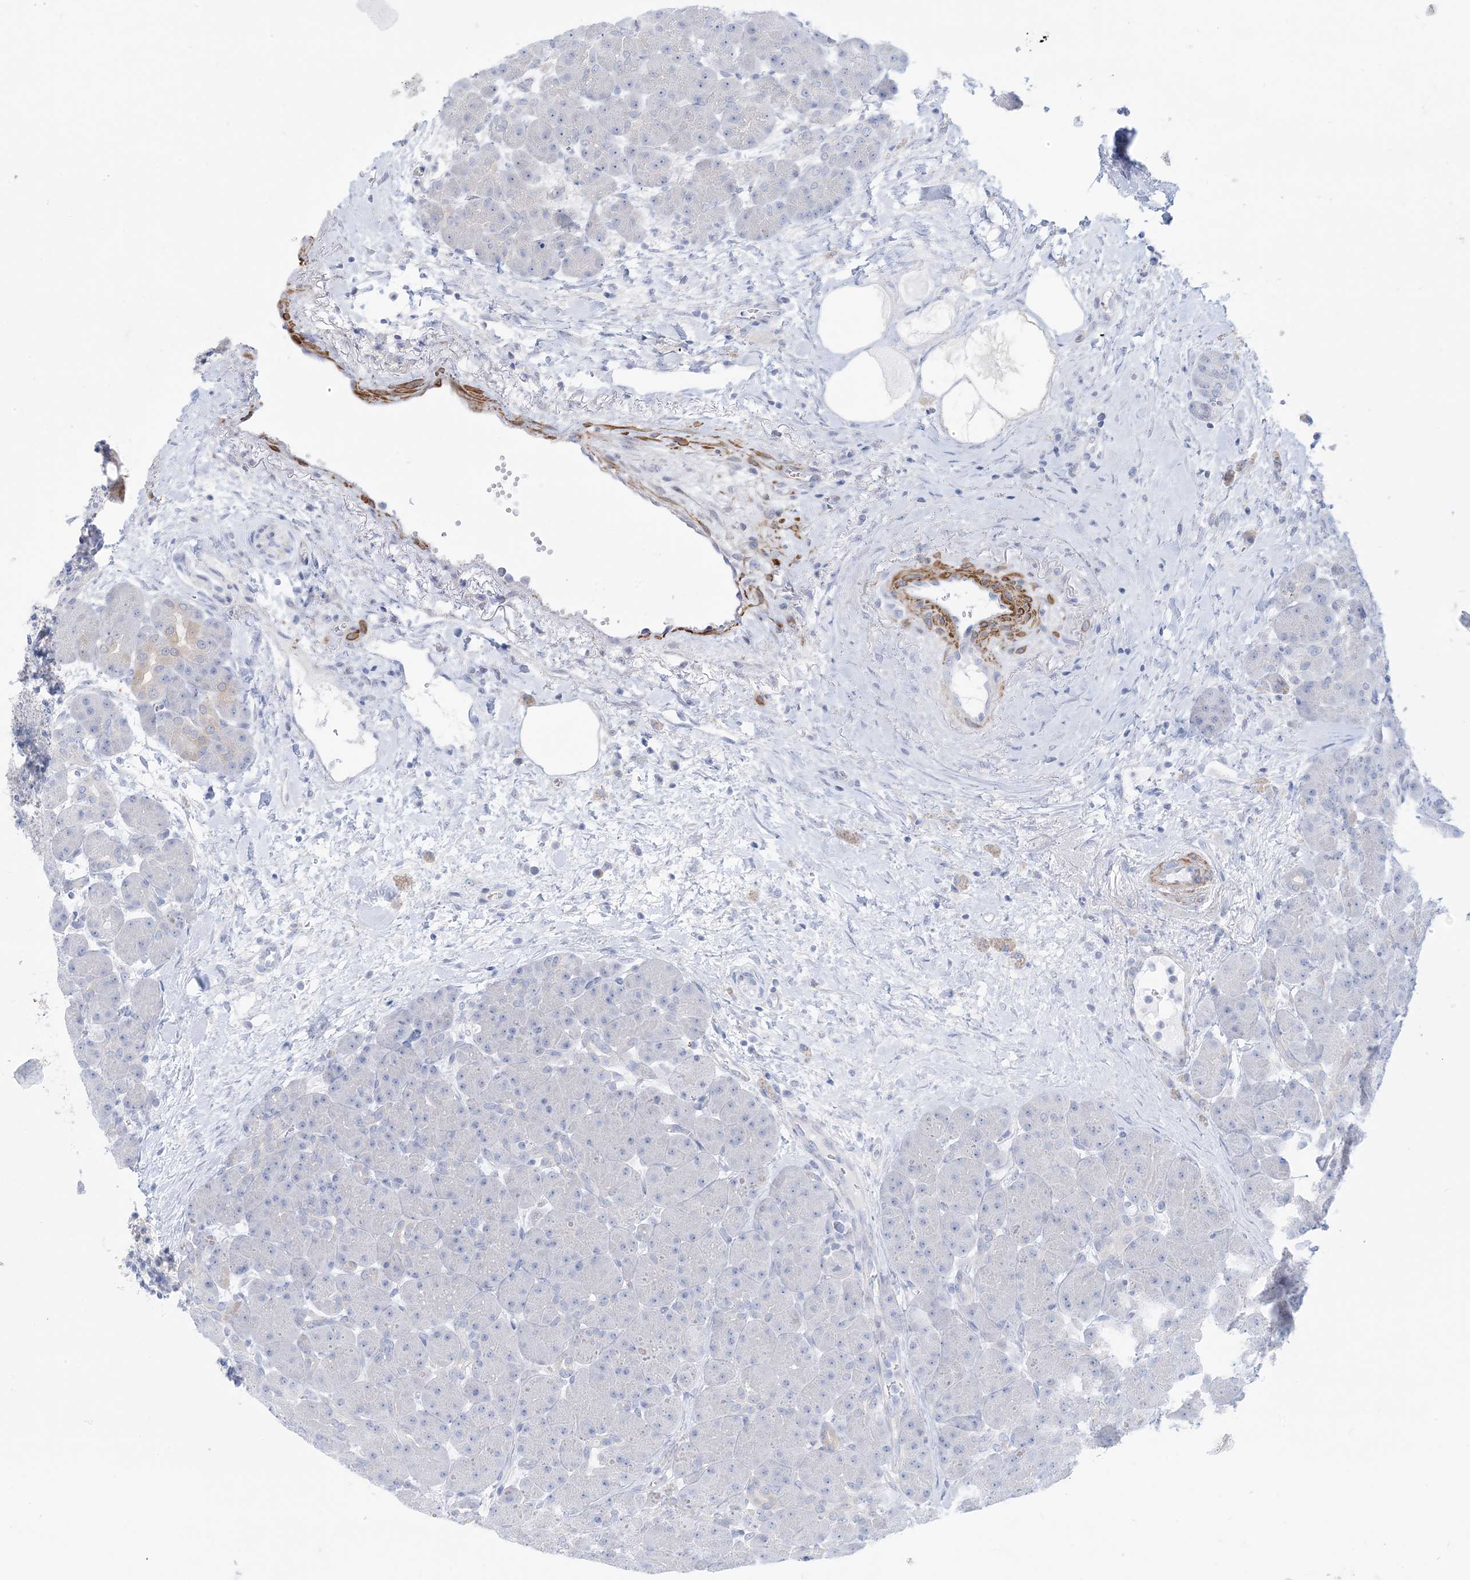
{"staining": {"intensity": "weak", "quantity": "<25%", "location": "cytoplasmic/membranous"}, "tissue": "pancreas", "cell_type": "Exocrine glandular cells", "image_type": "normal", "snomed": [{"axis": "morphology", "description": "Normal tissue, NOS"}, {"axis": "topography", "description": "Pancreas"}], "caption": "Immunohistochemistry (IHC) image of unremarkable pancreas: pancreas stained with DAB shows no significant protein expression in exocrine glandular cells. (DAB (3,3'-diaminobenzidine) immunohistochemistry visualized using brightfield microscopy, high magnification).", "gene": "MARS2", "patient": {"sex": "male", "age": 66}}